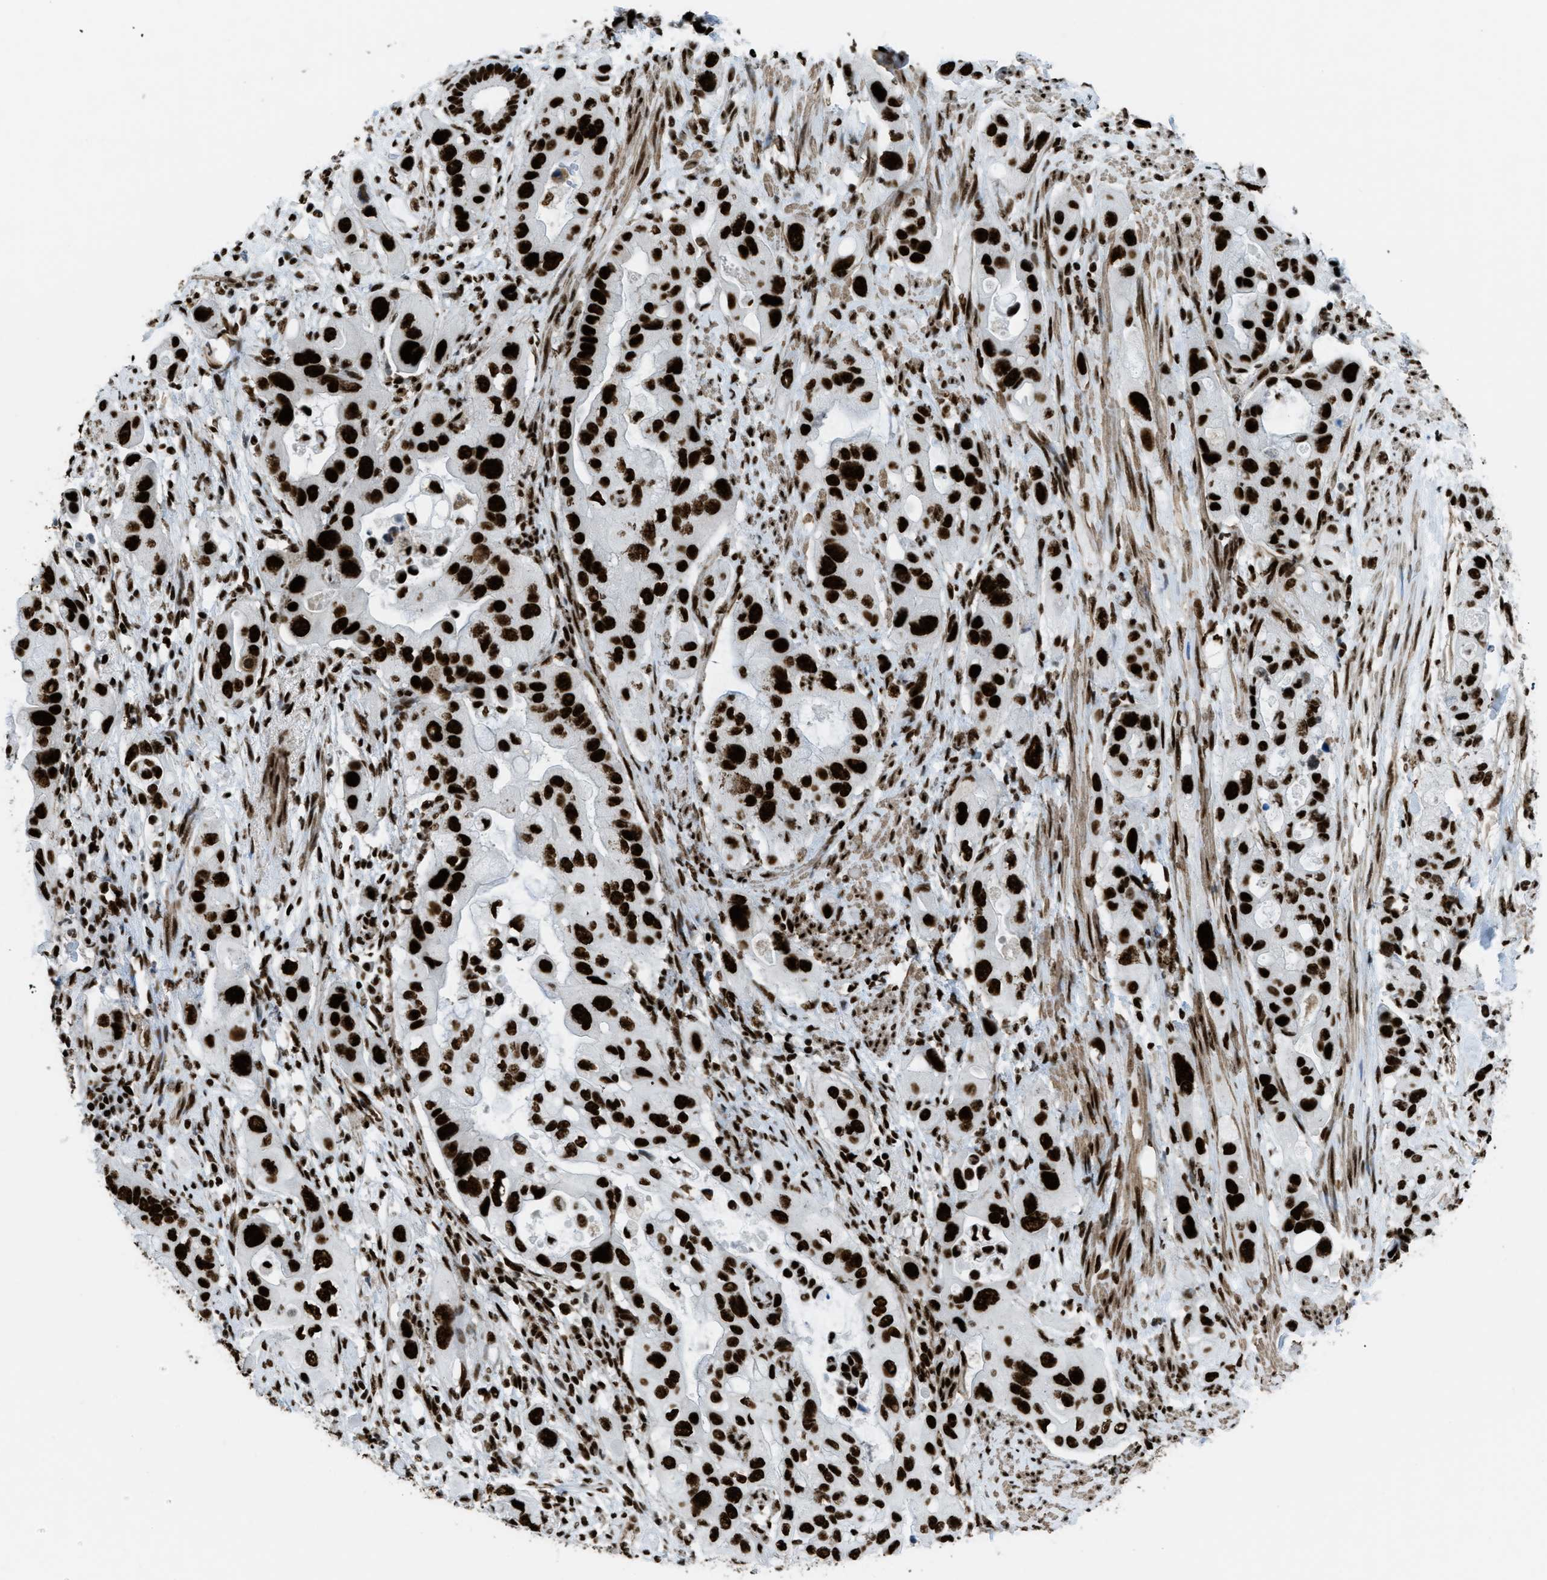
{"staining": {"intensity": "strong", "quantity": ">75%", "location": "nuclear"}, "tissue": "pancreatic cancer", "cell_type": "Tumor cells", "image_type": "cancer", "snomed": [{"axis": "morphology", "description": "Adenocarcinoma, NOS"}, {"axis": "topography", "description": "Pancreas"}], "caption": "Human adenocarcinoma (pancreatic) stained with a brown dye displays strong nuclear positive staining in about >75% of tumor cells.", "gene": "ZNF207", "patient": {"sex": "female", "age": 56}}